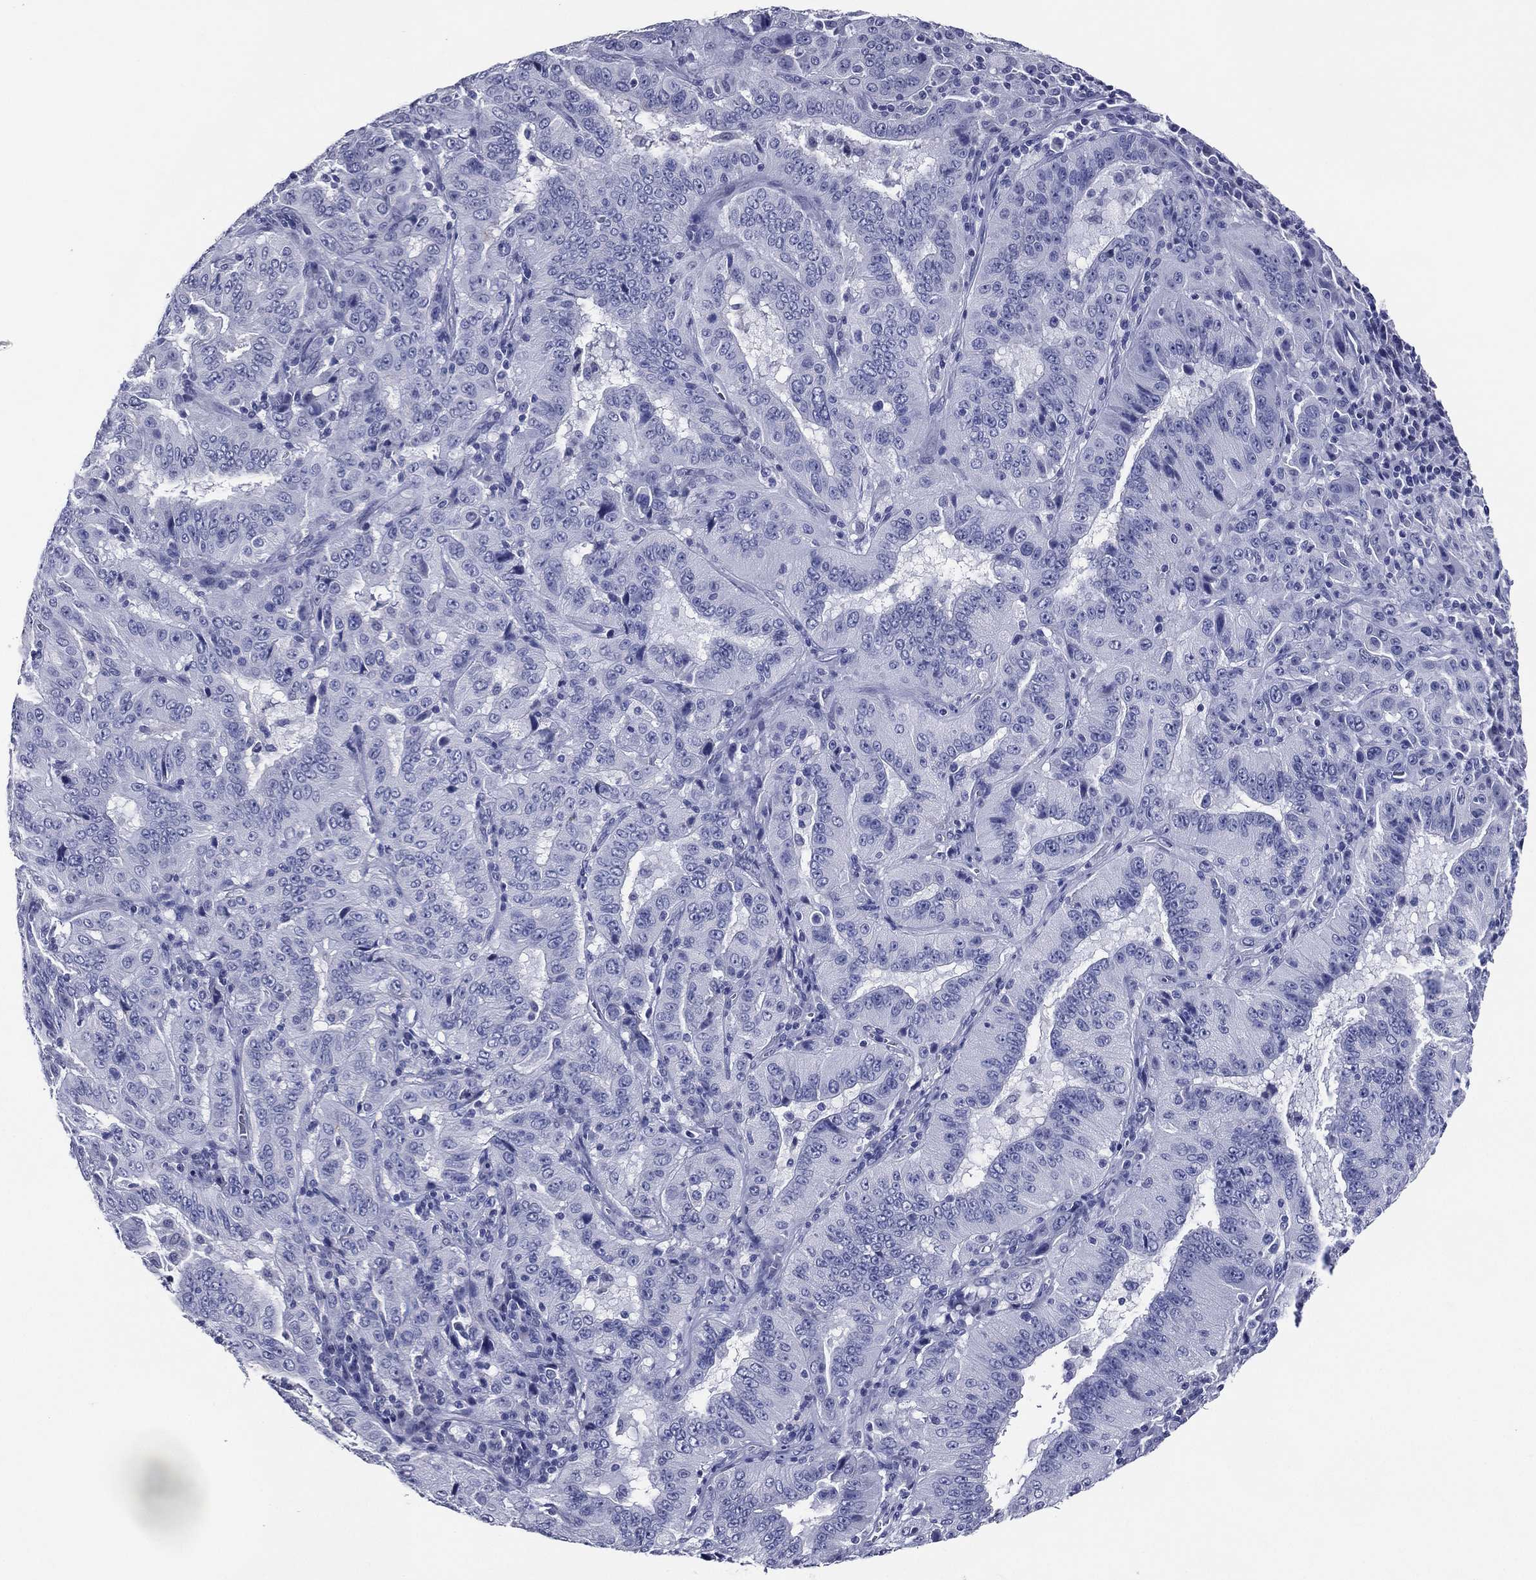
{"staining": {"intensity": "negative", "quantity": "none", "location": "none"}, "tissue": "pancreatic cancer", "cell_type": "Tumor cells", "image_type": "cancer", "snomed": [{"axis": "morphology", "description": "Adenocarcinoma, NOS"}, {"axis": "topography", "description": "Pancreas"}], "caption": "IHC histopathology image of pancreatic cancer stained for a protein (brown), which displays no positivity in tumor cells. Nuclei are stained in blue.", "gene": "ACE2", "patient": {"sex": "male", "age": 63}}